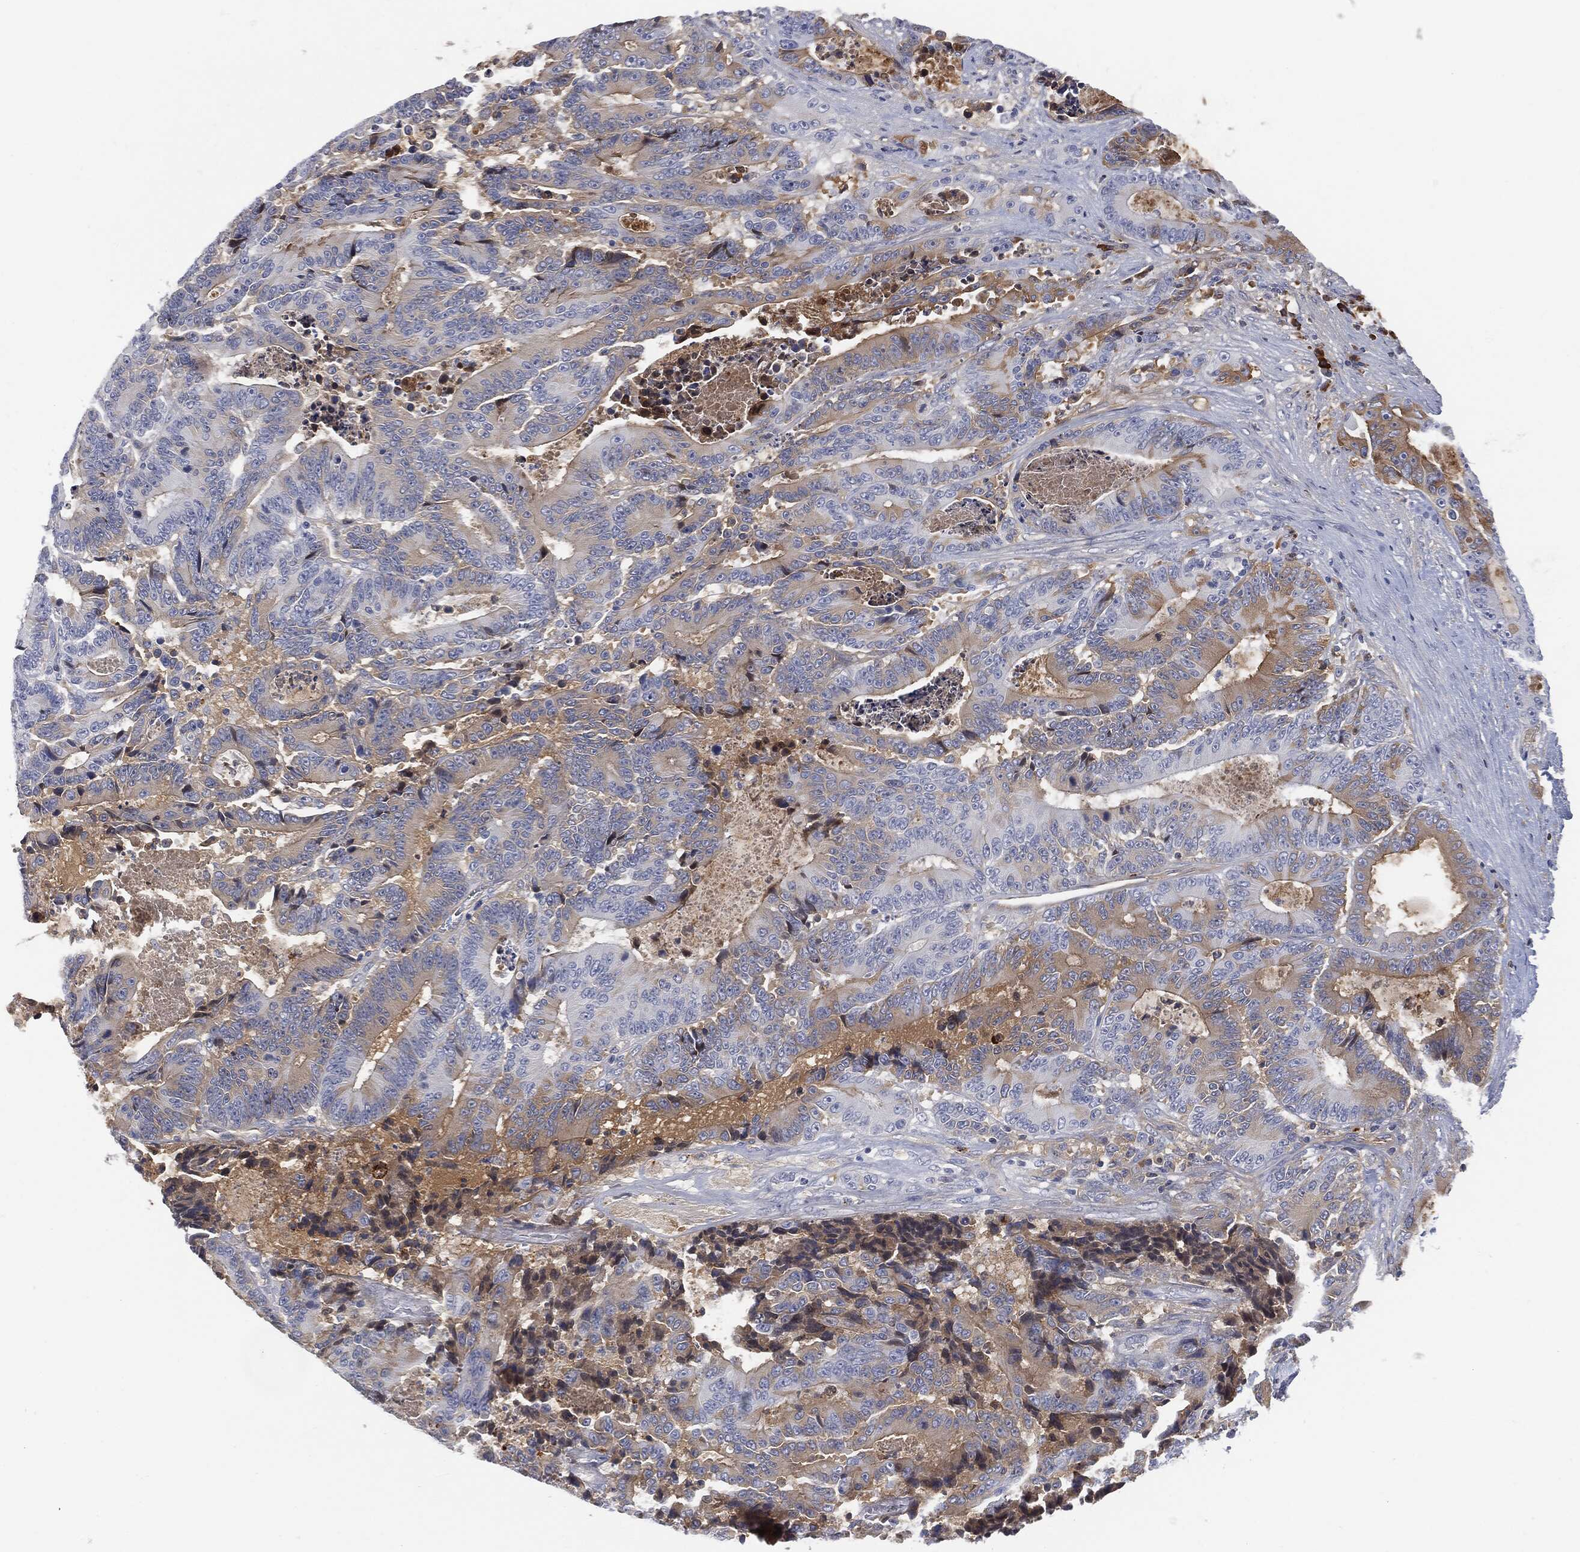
{"staining": {"intensity": "weak", "quantity": "25%-75%", "location": "cytoplasmic/membranous"}, "tissue": "colorectal cancer", "cell_type": "Tumor cells", "image_type": "cancer", "snomed": [{"axis": "morphology", "description": "Adenocarcinoma, NOS"}, {"axis": "topography", "description": "Colon"}], "caption": "A brown stain labels weak cytoplasmic/membranous staining of a protein in colorectal cancer tumor cells.", "gene": "BTK", "patient": {"sex": "male", "age": 83}}